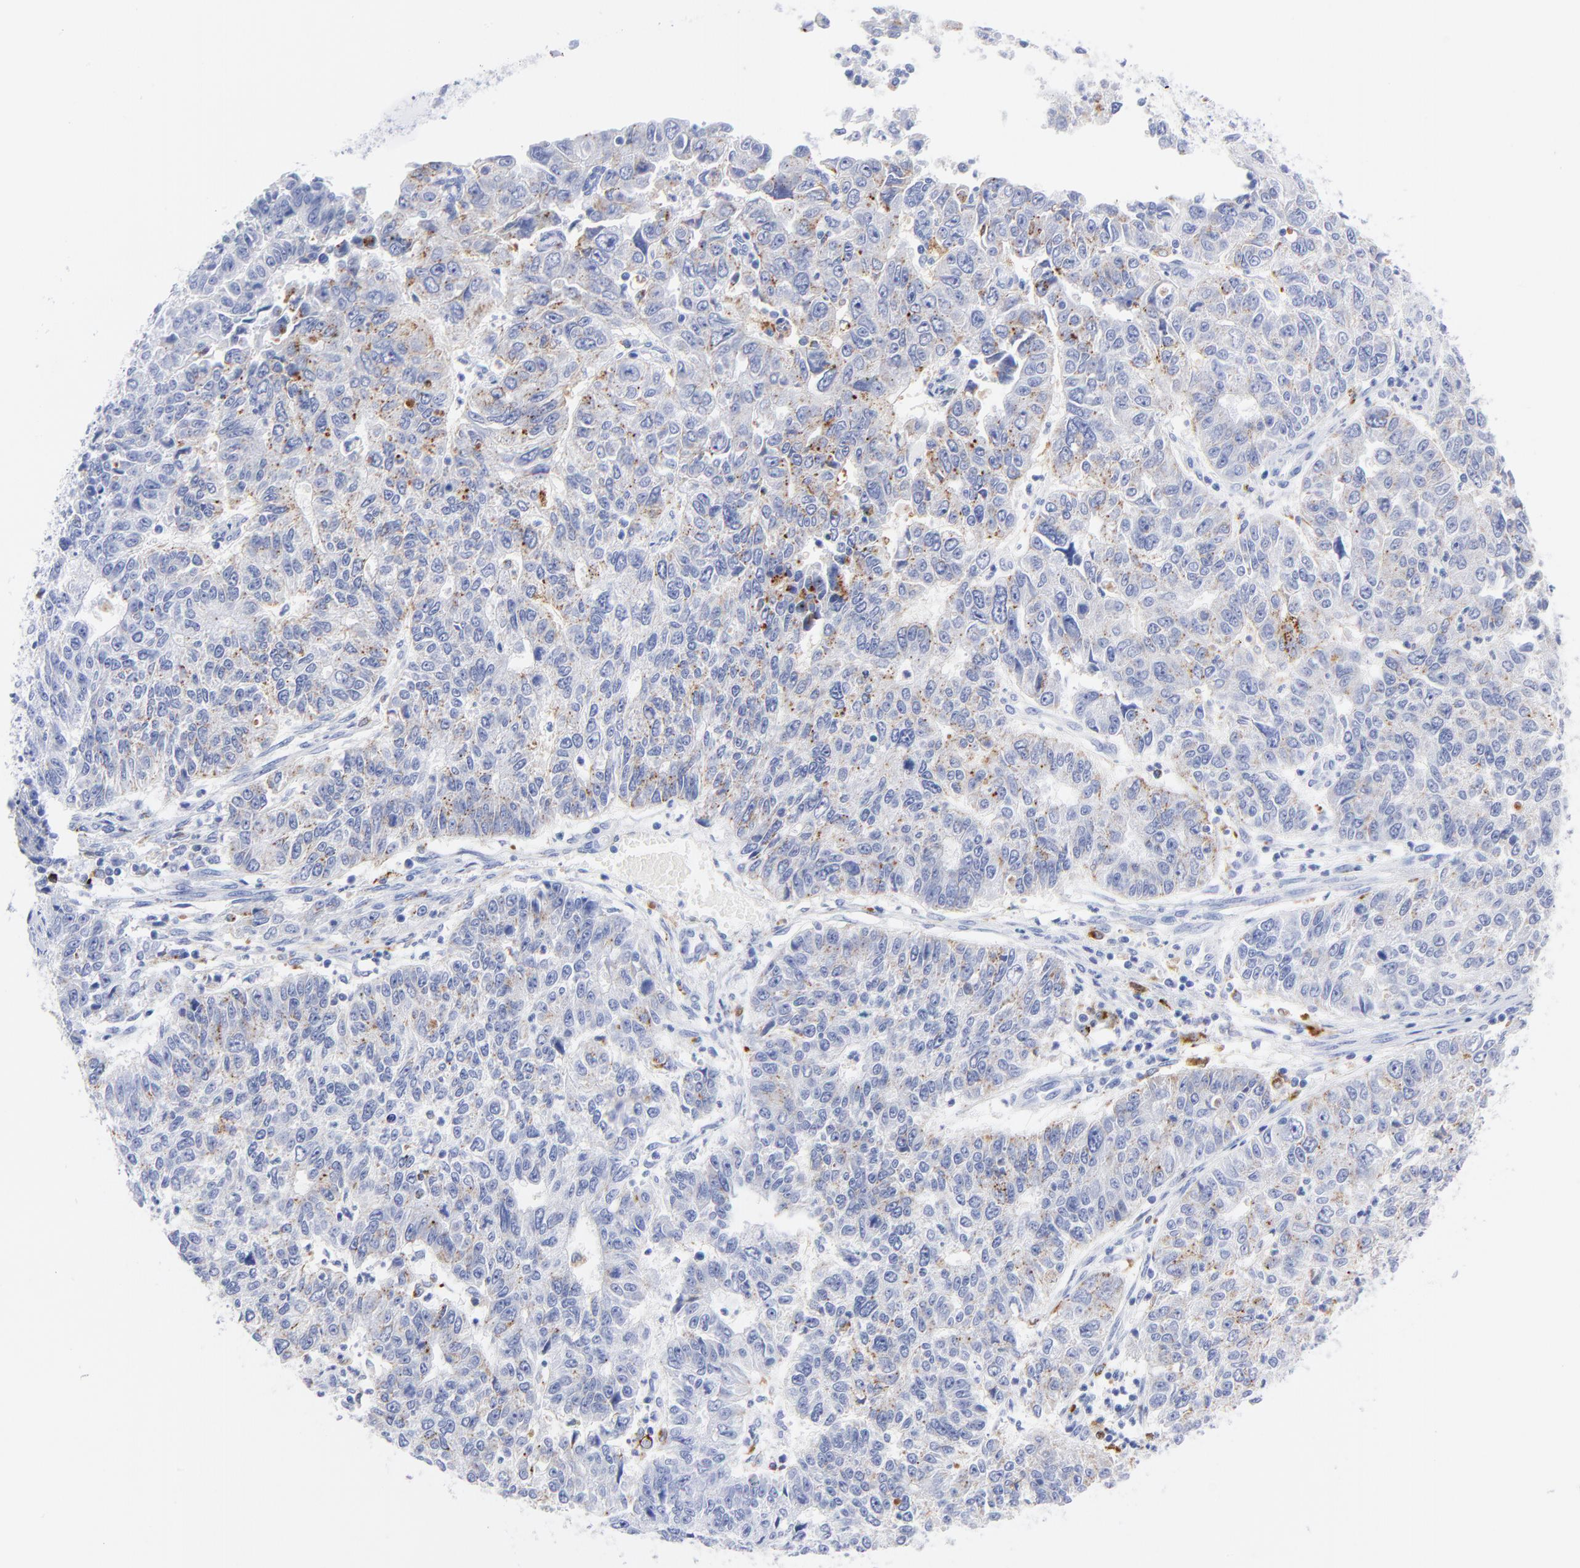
{"staining": {"intensity": "moderate", "quantity": "25%-75%", "location": "cytoplasmic/membranous"}, "tissue": "endometrial cancer", "cell_type": "Tumor cells", "image_type": "cancer", "snomed": [{"axis": "morphology", "description": "Adenocarcinoma, NOS"}, {"axis": "topography", "description": "Endometrium"}], "caption": "A histopathology image of adenocarcinoma (endometrial) stained for a protein exhibits moderate cytoplasmic/membranous brown staining in tumor cells.", "gene": "CPVL", "patient": {"sex": "female", "age": 42}}